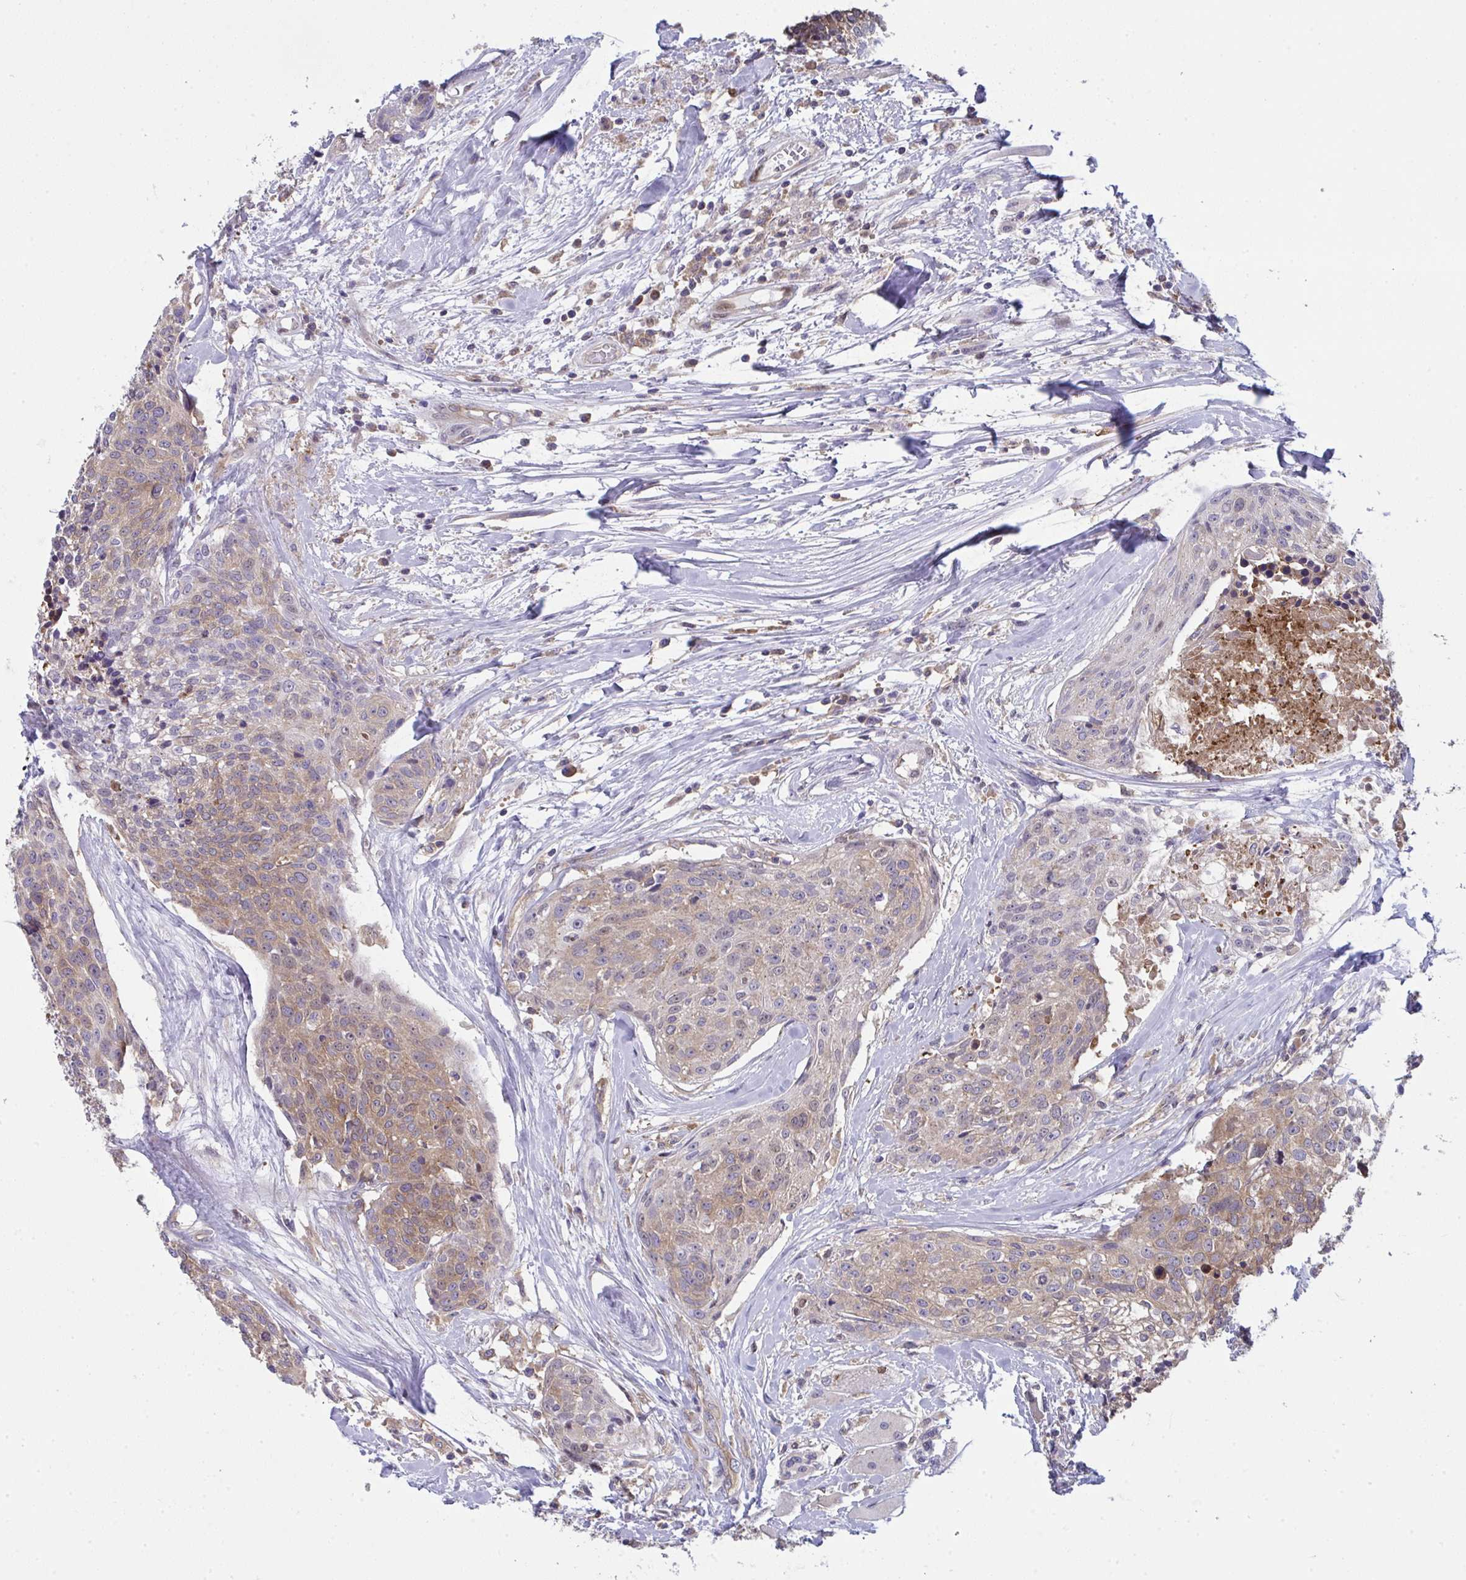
{"staining": {"intensity": "moderate", "quantity": "25%-75%", "location": "cytoplasmic/membranous,nuclear"}, "tissue": "head and neck cancer", "cell_type": "Tumor cells", "image_type": "cancer", "snomed": [{"axis": "morphology", "description": "Squamous cell carcinoma, NOS"}, {"axis": "topography", "description": "Oral tissue"}, {"axis": "topography", "description": "Head-Neck"}], "caption": "Head and neck squamous cell carcinoma tissue exhibits moderate cytoplasmic/membranous and nuclear positivity in about 25%-75% of tumor cells, visualized by immunohistochemistry. Immunohistochemistry (ihc) stains the protein in brown and the nuclei are stained blue.", "gene": "ALDH16A1", "patient": {"sex": "male", "age": 64}}